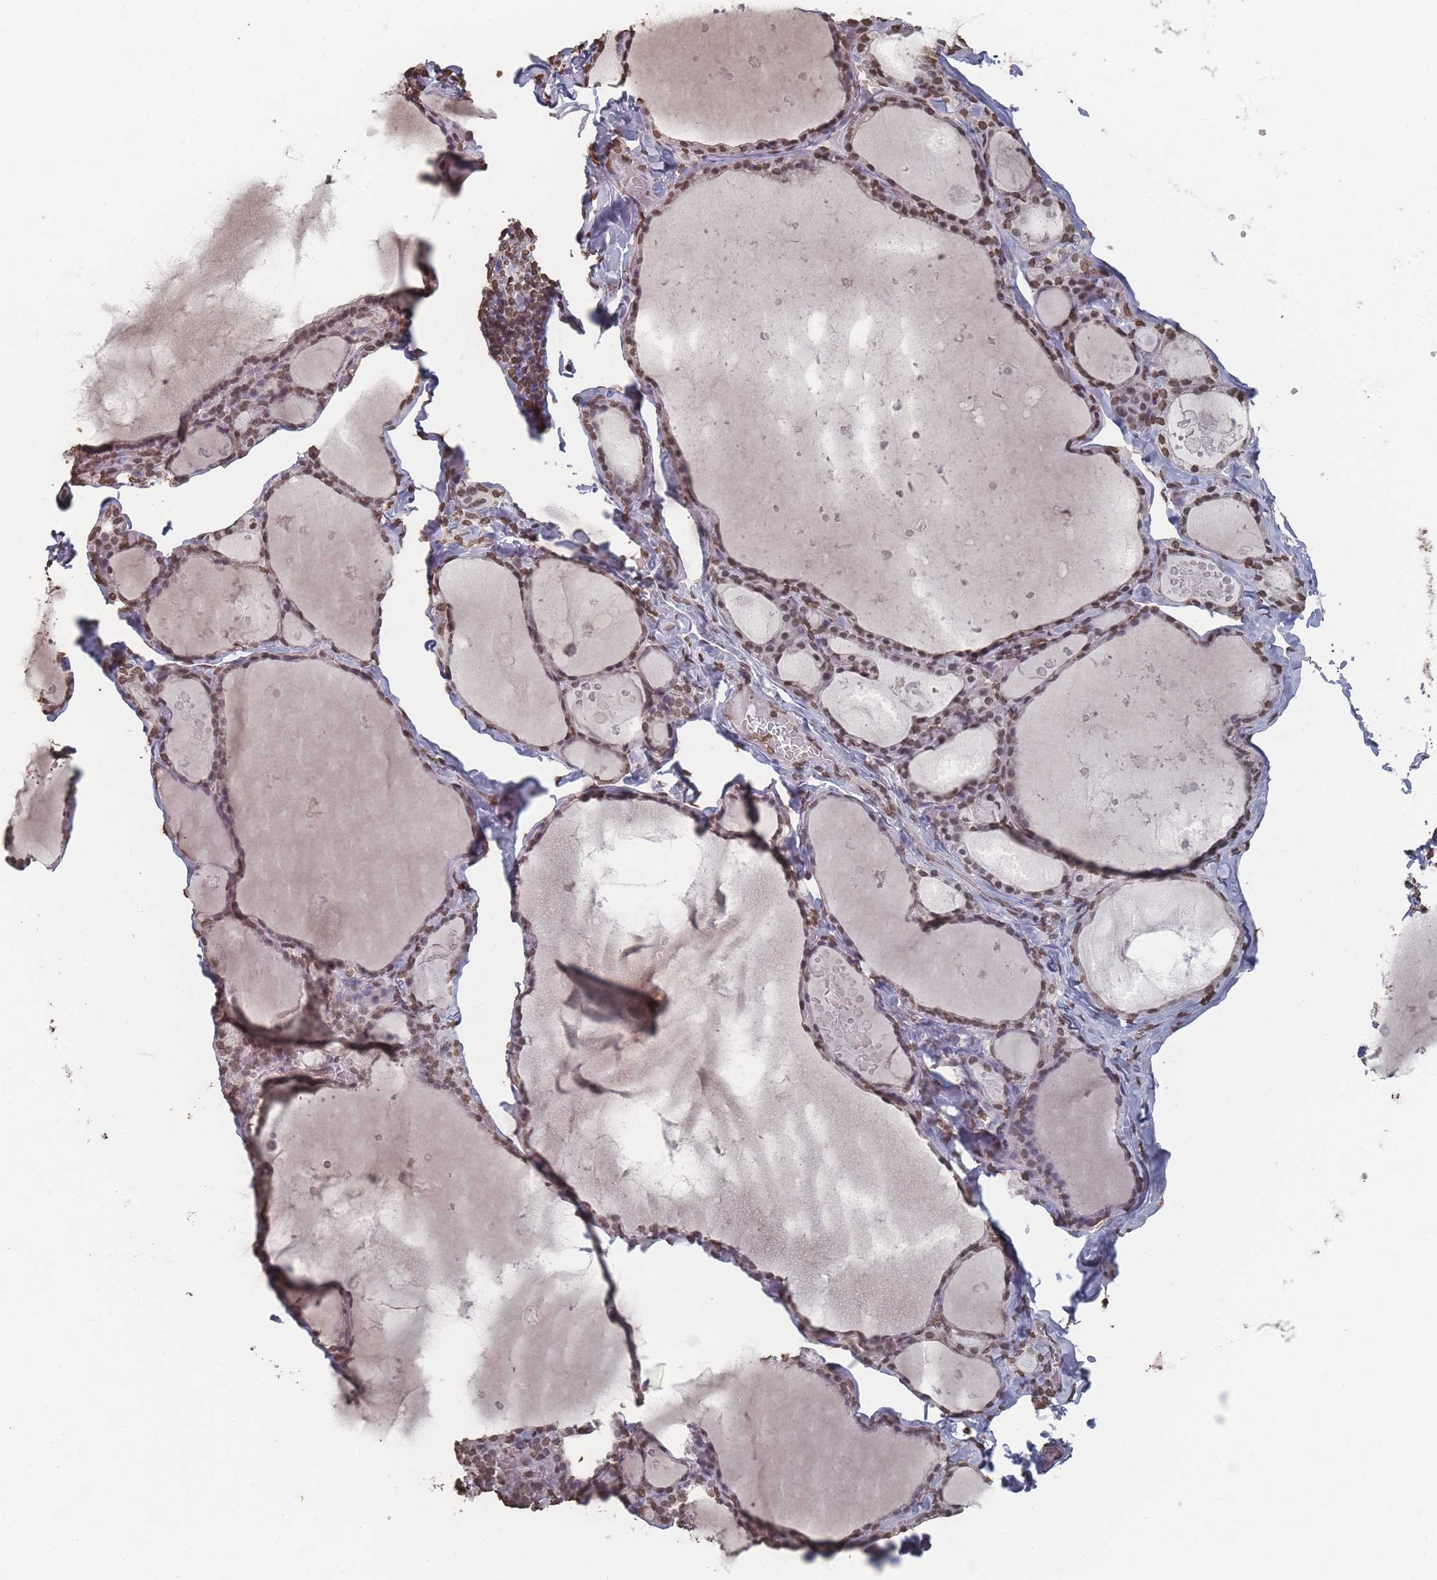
{"staining": {"intensity": "moderate", "quantity": ">75%", "location": "nuclear"}, "tissue": "thyroid gland", "cell_type": "Glandular cells", "image_type": "normal", "snomed": [{"axis": "morphology", "description": "Normal tissue, NOS"}, {"axis": "topography", "description": "Thyroid gland"}], "caption": "Immunohistochemistry (IHC) histopathology image of normal thyroid gland stained for a protein (brown), which reveals medium levels of moderate nuclear positivity in about >75% of glandular cells.", "gene": "PLEKHG5", "patient": {"sex": "male", "age": 56}}